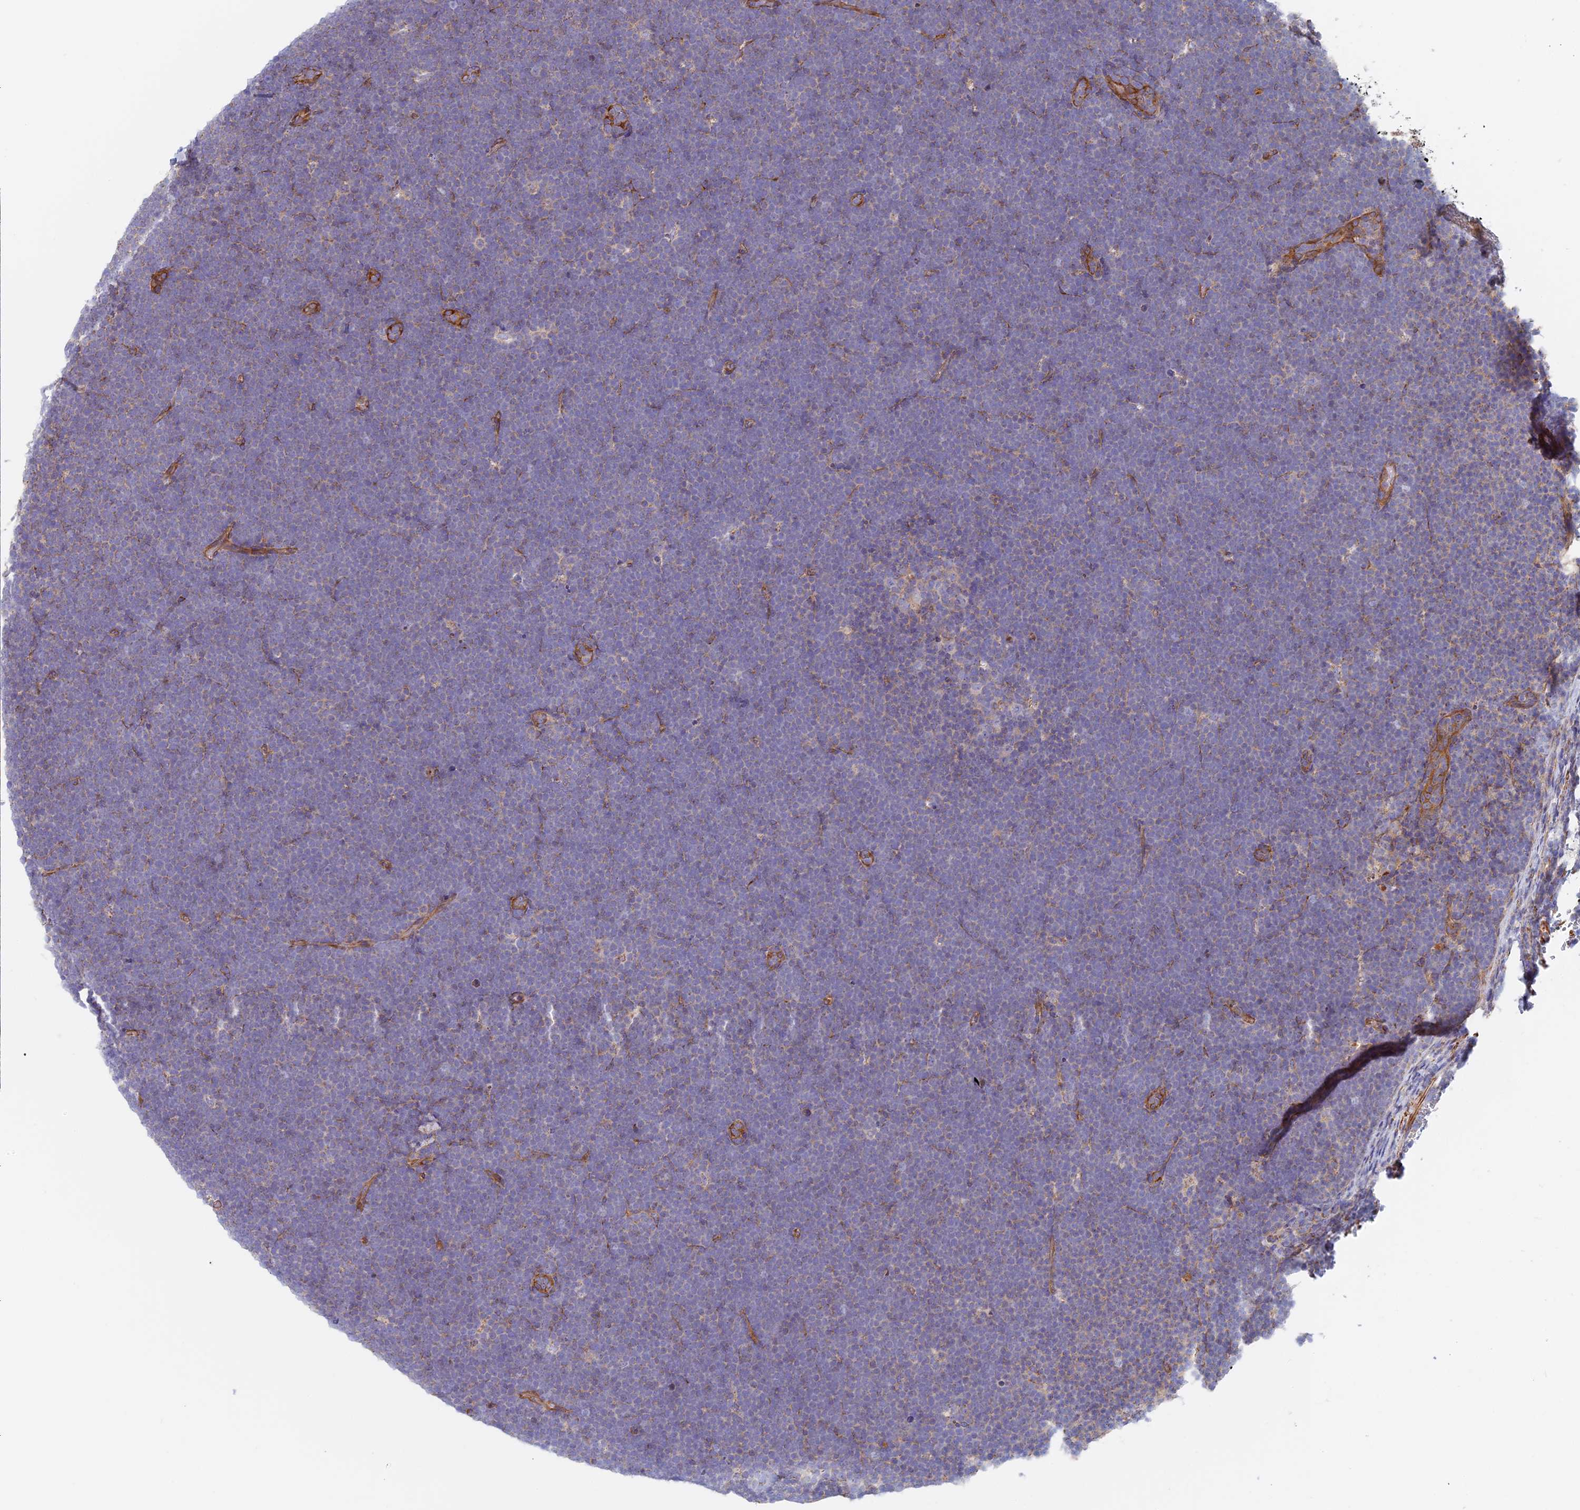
{"staining": {"intensity": "negative", "quantity": "none", "location": "none"}, "tissue": "lymphoma", "cell_type": "Tumor cells", "image_type": "cancer", "snomed": [{"axis": "morphology", "description": "Malignant lymphoma, non-Hodgkin's type, High grade"}, {"axis": "topography", "description": "Lymph node"}], "caption": "Immunohistochemistry (IHC) of human lymphoma displays no expression in tumor cells.", "gene": "DDA1", "patient": {"sex": "male", "age": 13}}